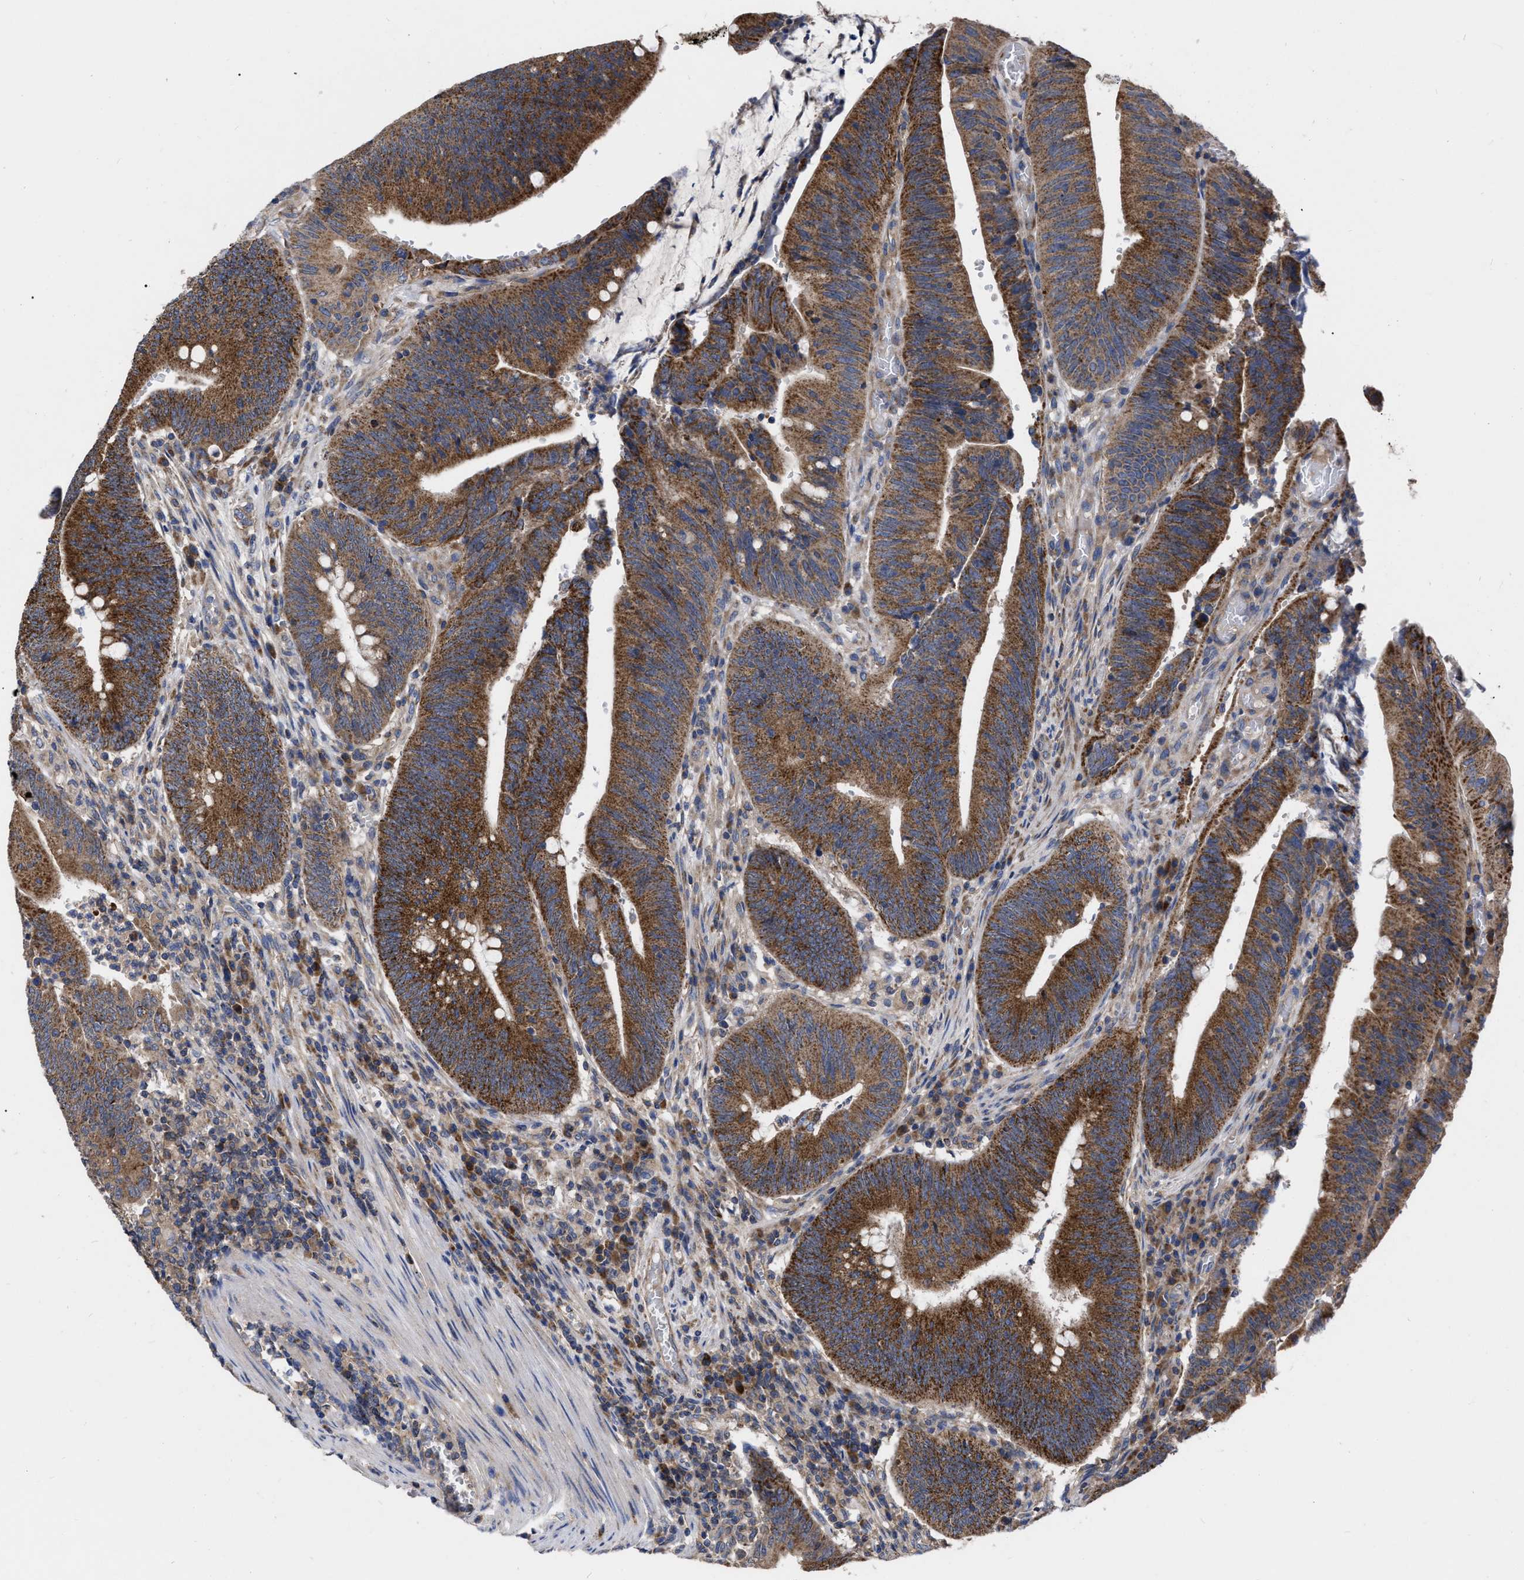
{"staining": {"intensity": "strong", "quantity": ">75%", "location": "cytoplasmic/membranous"}, "tissue": "colorectal cancer", "cell_type": "Tumor cells", "image_type": "cancer", "snomed": [{"axis": "morphology", "description": "Normal tissue, NOS"}, {"axis": "morphology", "description": "Adenocarcinoma, NOS"}, {"axis": "topography", "description": "Rectum"}], "caption": "A high amount of strong cytoplasmic/membranous positivity is identified in about >75% of tumor cells in colorectal cancer tissue.", "gene": "CDKN2C", "patient": {"sex": "female", "age": 66}}